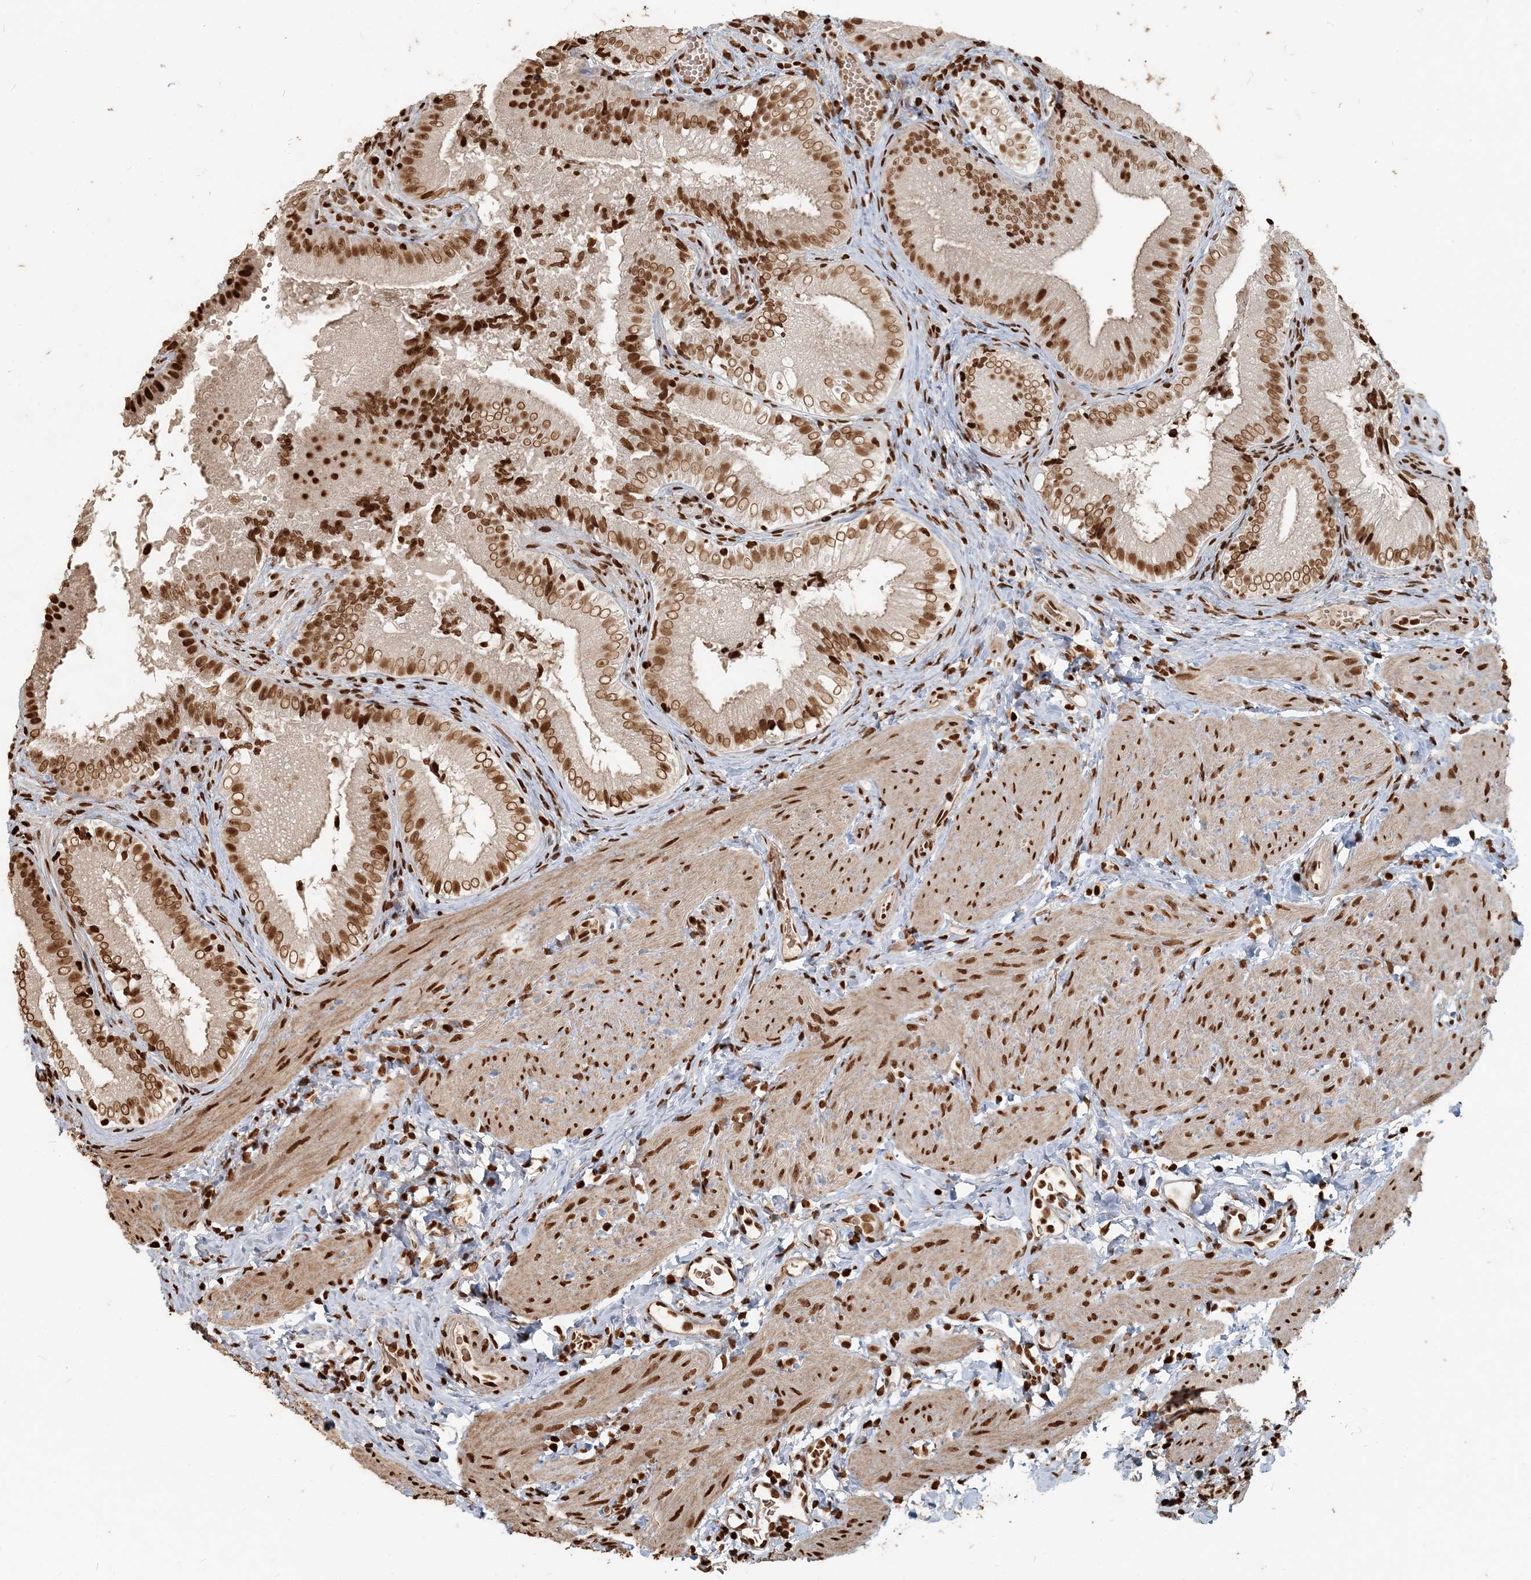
{"staining": {"intensity": "strong", "quantity": ">75%", "location": "nuclear"}, "tissue": "gallbladder", "cell_type": "Glandular cells", "image_type": "normal", "snomed": [{"axis": "morphology", "description": "Normal tissue, NOS"}, {"axis": "topography", "description": "Gallbladder"}], "caption": "The image exhibits a brown stain indicating the presence of a protein in the nuclear of glandular cells in gallbladder. (DAB (3,3'-diaminobenzidine) = brown stain, brightfield microscopy at high magnification).", "gene": "H3", "patient": {"sex": "female", "age": 30}}